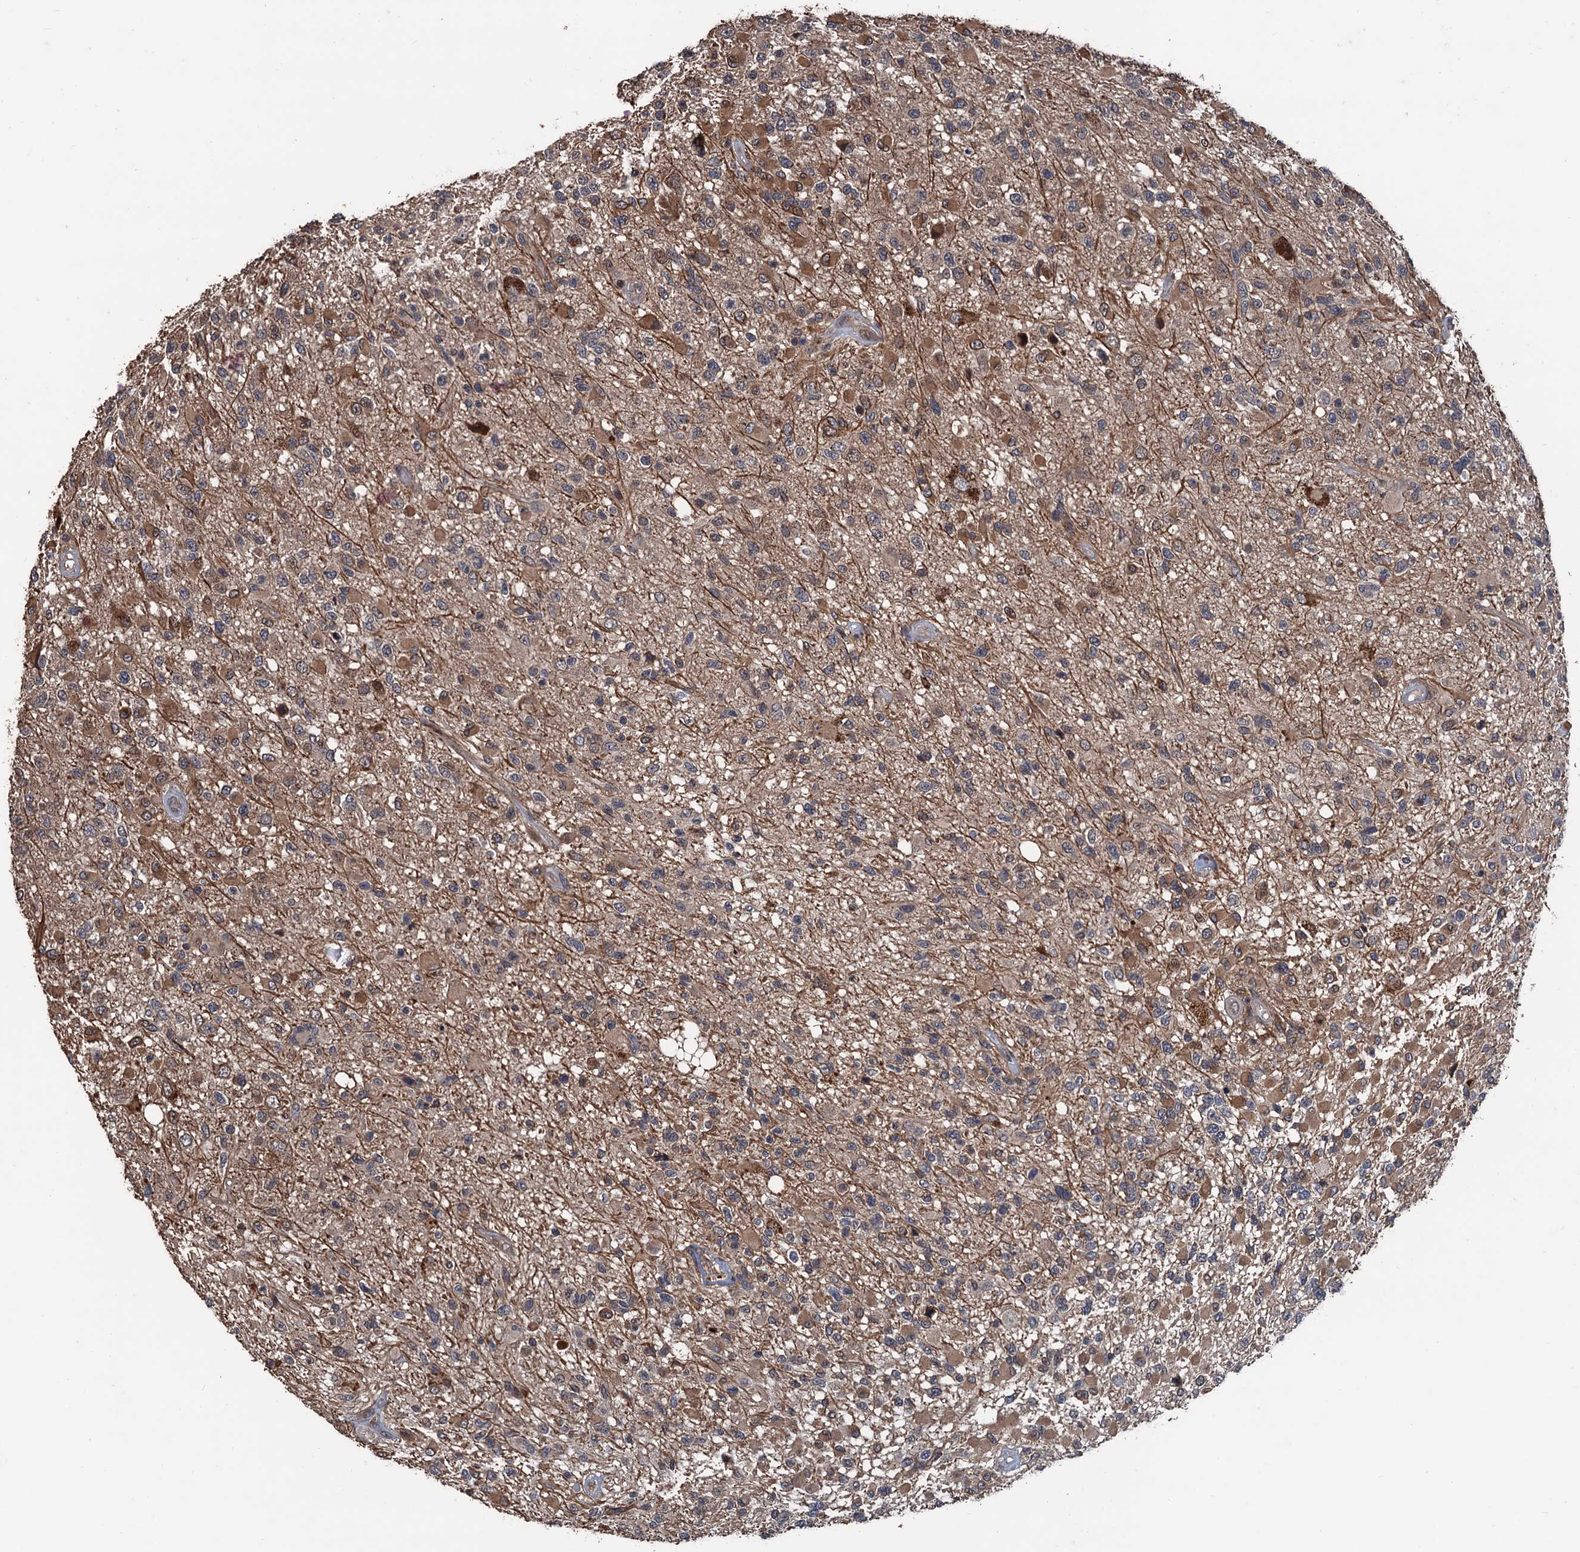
{"staining": {"intensity": "moderate", "quantity": "<25%", "location": "cytoplasmic/membranous"}, "tissue": "glioma", "cell_type": "Tumor cells", "image_type": "cancer", "snomed": [{"axis": "morphology", "description": "Glioma, malignant, High grade"}, {"axis": "morphology", "description": "Glioblastoma, NOS"}, {"axis": "topography", "description": "Brain"}], "caption": "Human glioma stained for a protein (brown) displays moderate cytoplasmic/membranous positive staining in approximately <25% of tumor cells.", "gene": "ZNF438", "patient": {"sex": "male", "age": 60}}